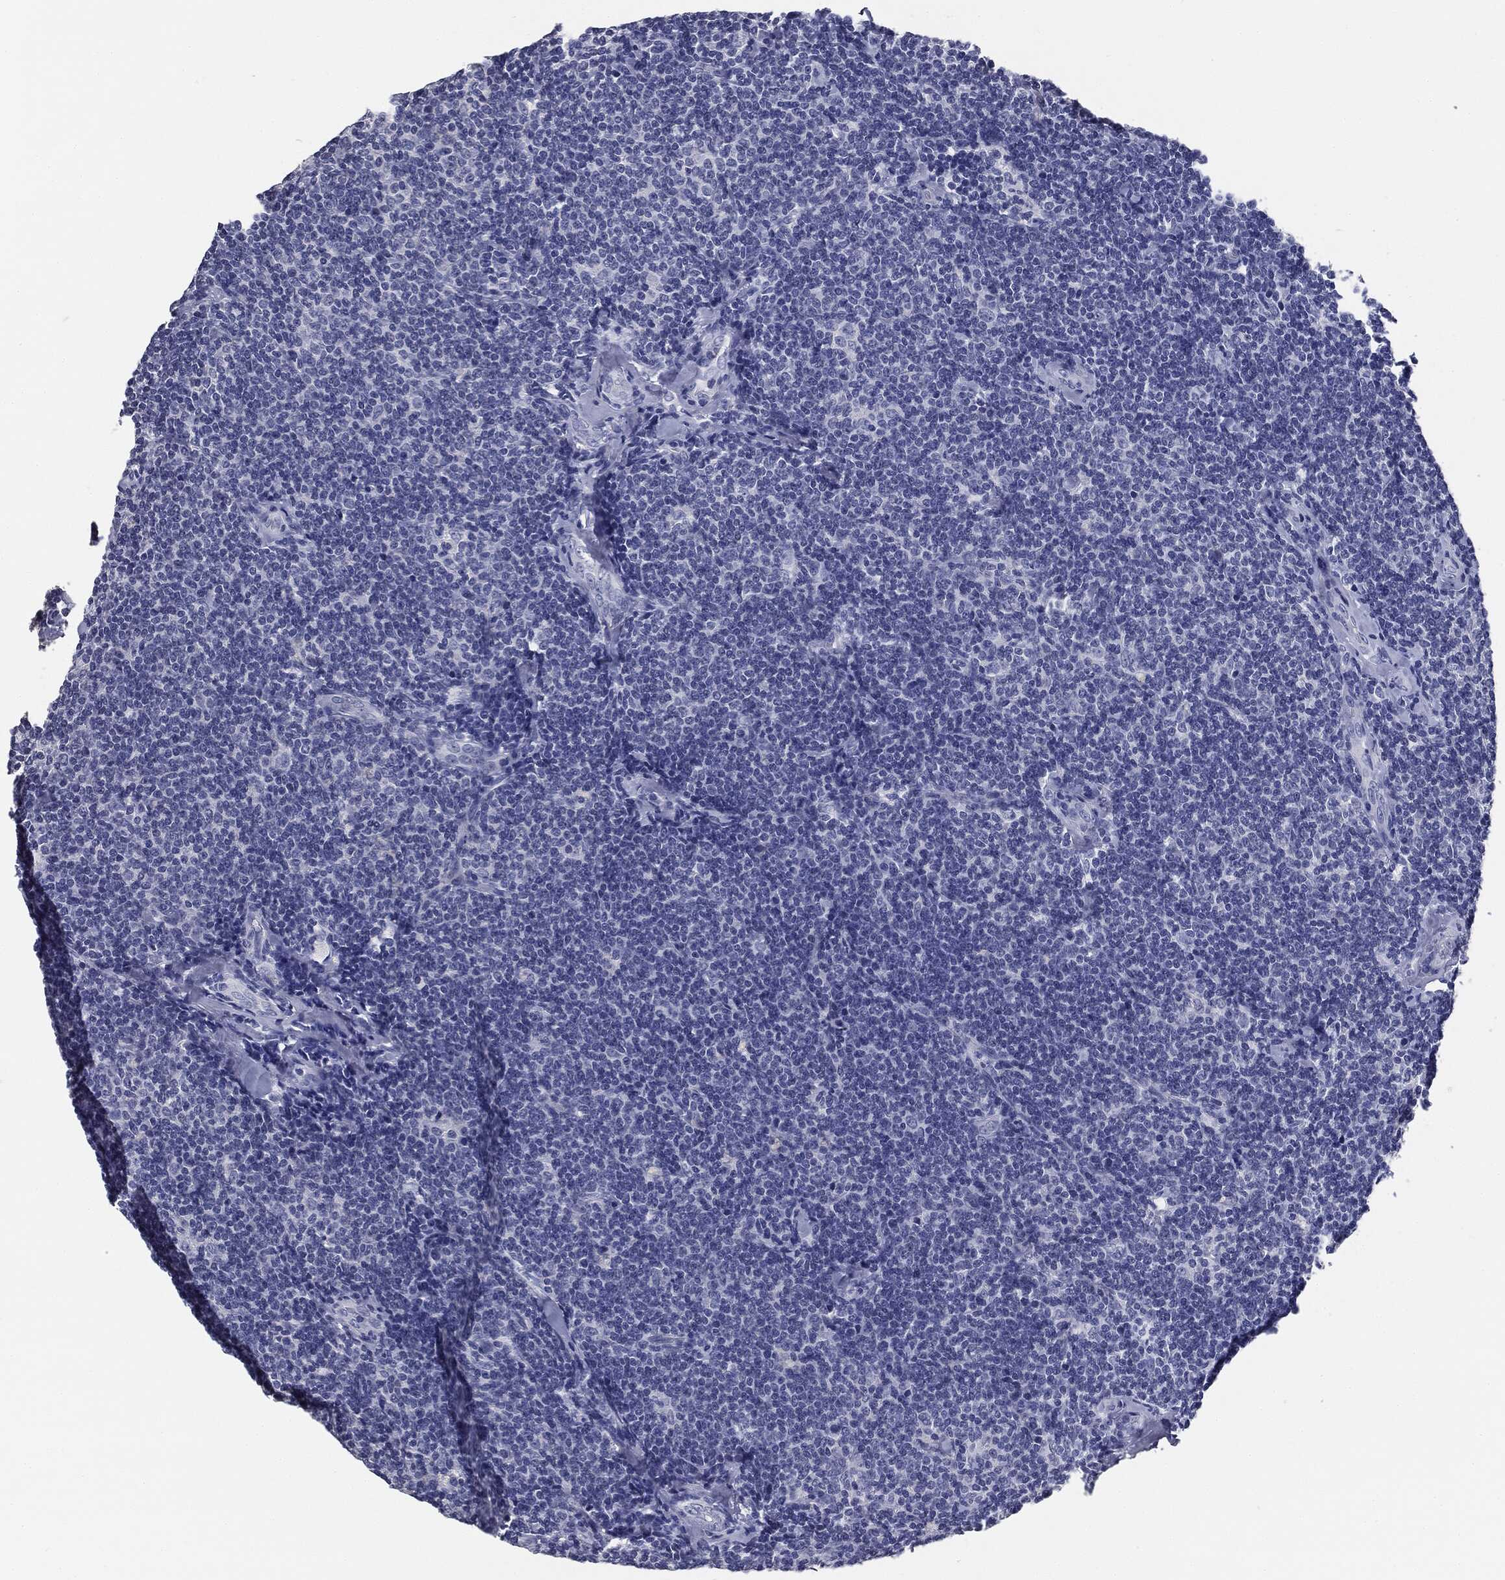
{"staining": {"intensity": "negative", "quantity": "none", "location": "none"}, "tissue": "lymphoma", "cell_type": "Tumor cells", "image_type": "cancer", "snomed": [{"axis": "morphology", "description": "Malignant lymphoma, non-Hodgkin's type, Low grade"}, {"axis": "topography", "description": "Lymph node"}], "caption": "Tumor cells show no significant staining in malignant lymphoma, non-Hodgkin's type (low-grade).", "gene": "AFP", "patient": {"sex": "female", "age": 56}}